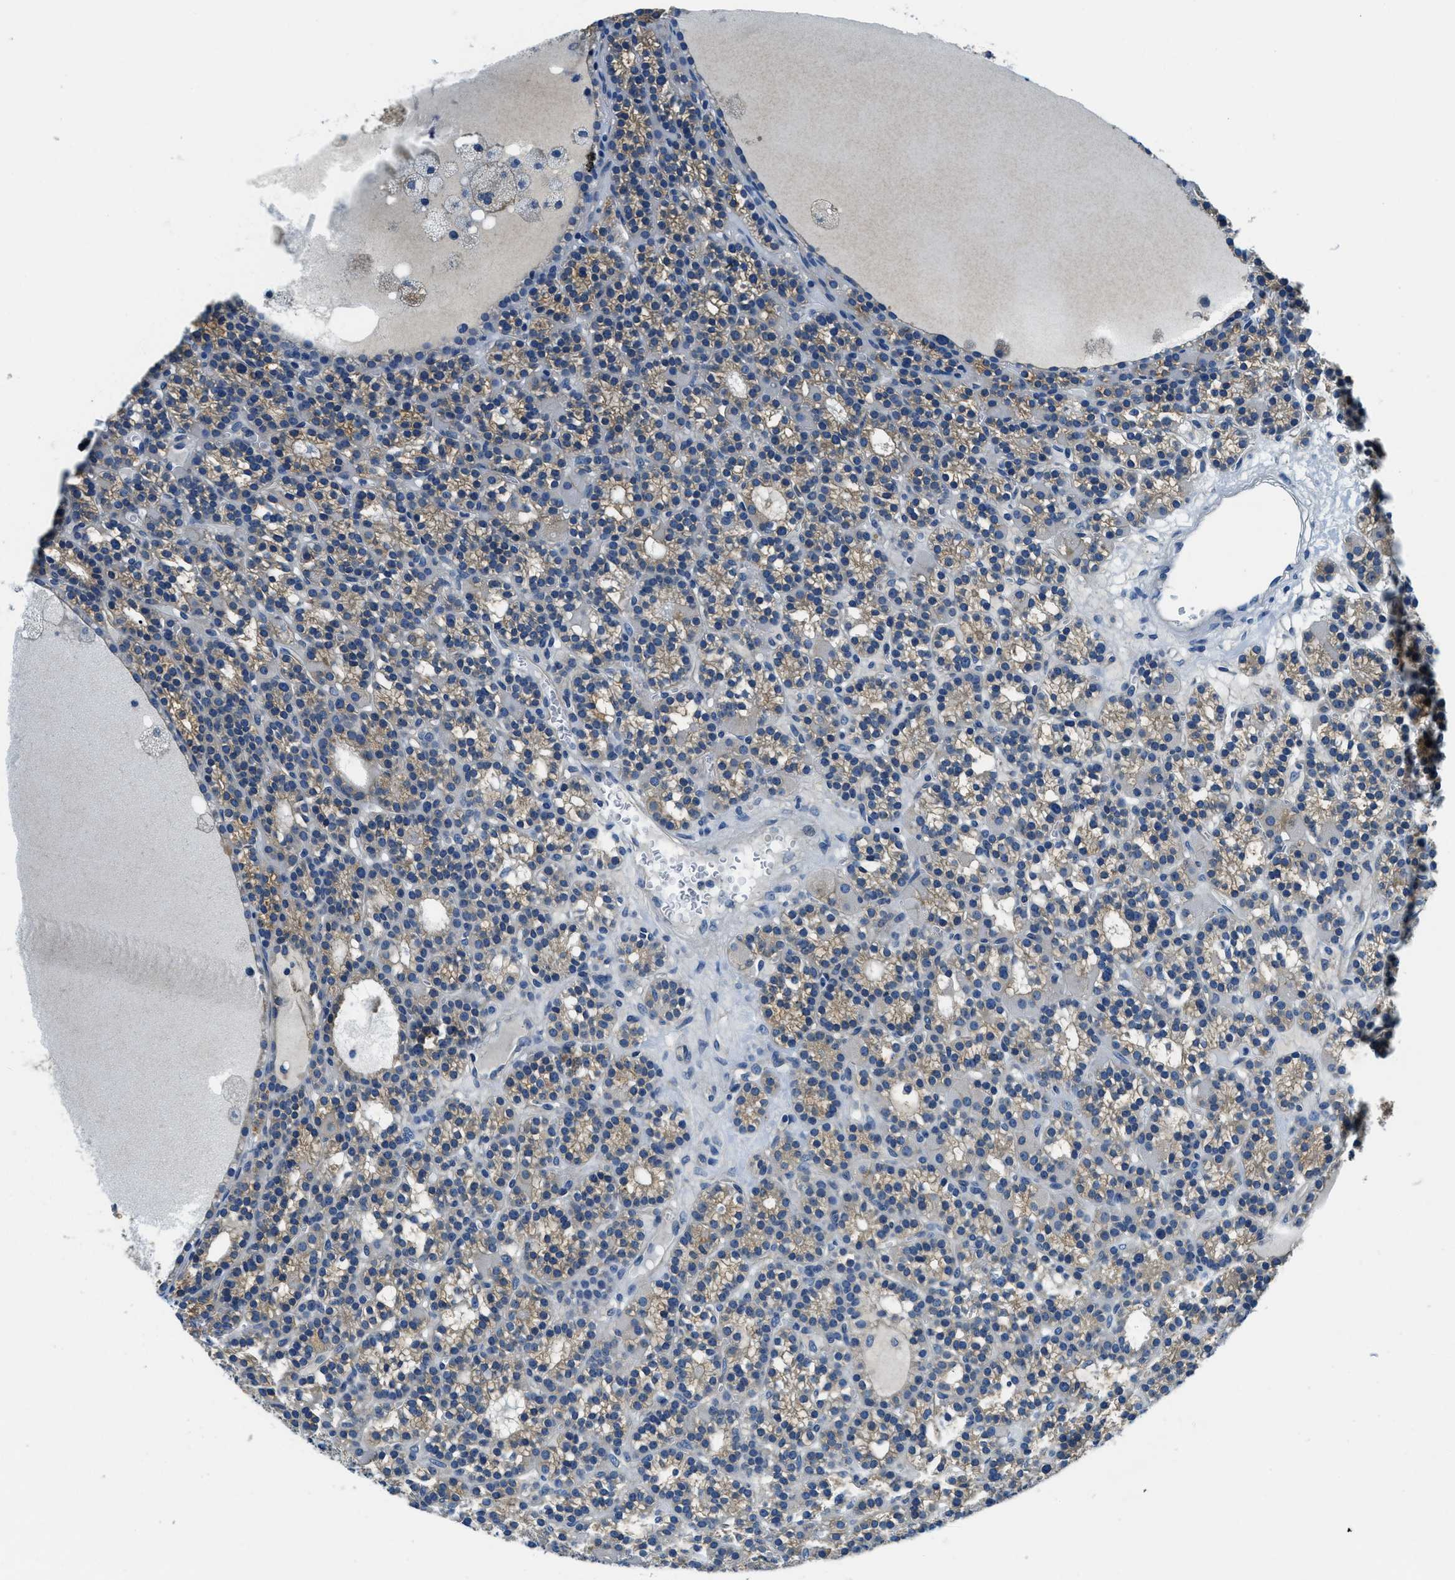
{"staining": {"intensity": "moderate", "quantity": "25%-75%", "location": "cytoplasmic/membranous"}, "tissue": "parathyroid gland", "cell_type": "Glandular cells", "image_type": "normal", "snomed": [{"axis": "morphology", "description": "Normal tissue, NOS"}, {"axis": "morphology", "description": "Adenoma, NOS"}, {"axis": "topography", "description": "Parathyroid gland"}], "caption": "About 25%-75% of glandular cells in normal parathyroid gland display moderate cytoplasmic/membranous protein staining as visualized by brown immunohistochemical staining.", "gene": "TWF1", "patient": {"sex": "female", "age": 58}}